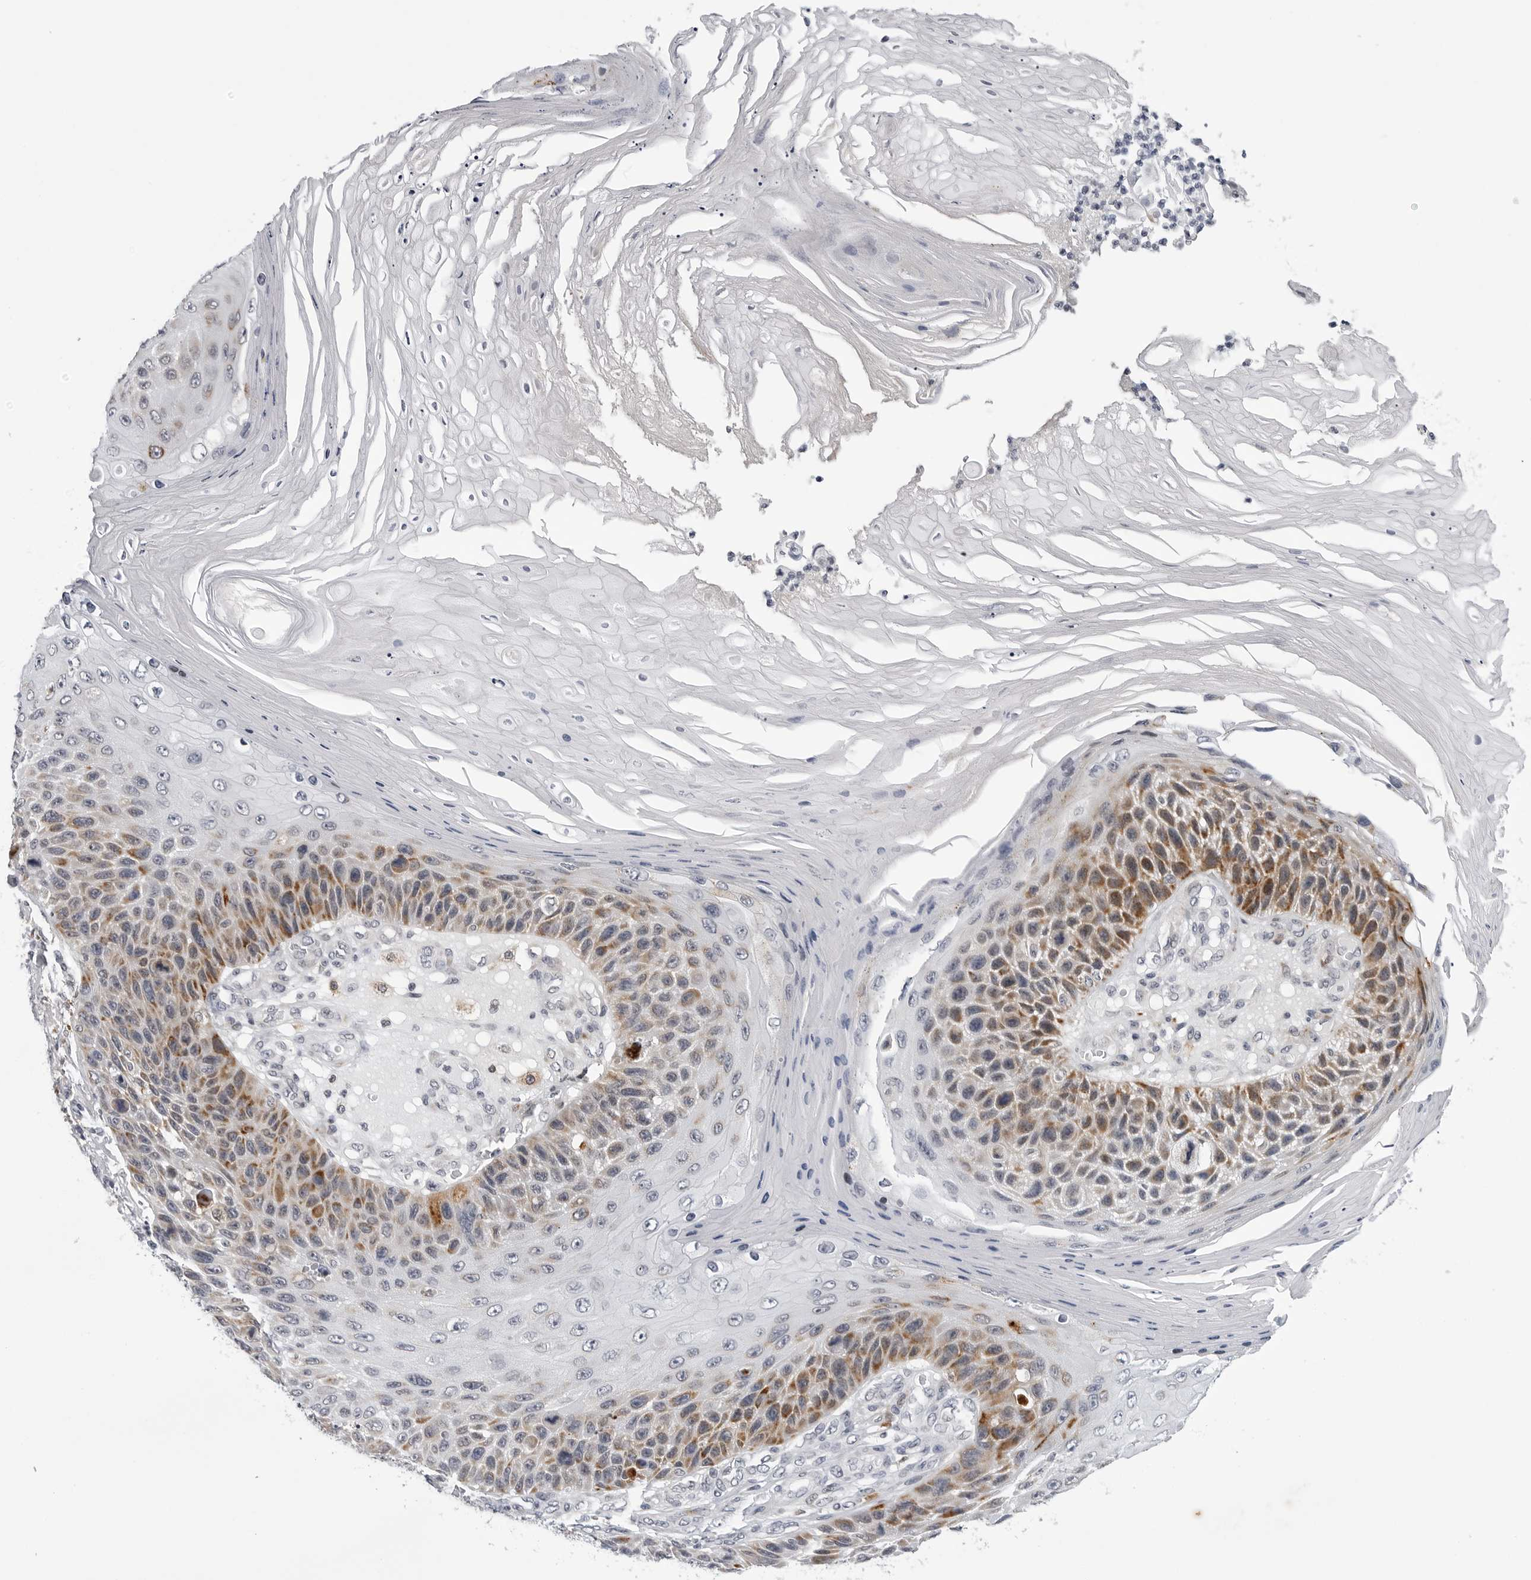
{"staining": {"intensity": "moderate", "quantity": "<25%", "location": "cytoplasmic/membranous"}, "tissue": "skin cancer", "cell_type": "Tumor cells", "image_type": "cancer", "snomed": [{"axis": "morphology", "description": "Squamous cell carcinoma, NOS"}, {"axis": "topography", "description": "Skin"}], "caption": "Immunohistochemistry (IHC) photomicrograph of neoplastic tissue: human skin squamous cell carcinoma stained using IHC exhibits low levels of moderate protein expression localized specifically in the cytoplasmic/membranous of tumor cells, appearing as a cytoplasmic/membranous brown color.", "gene": "CDK20", "patient": {"sex": "female", "age": 88}}